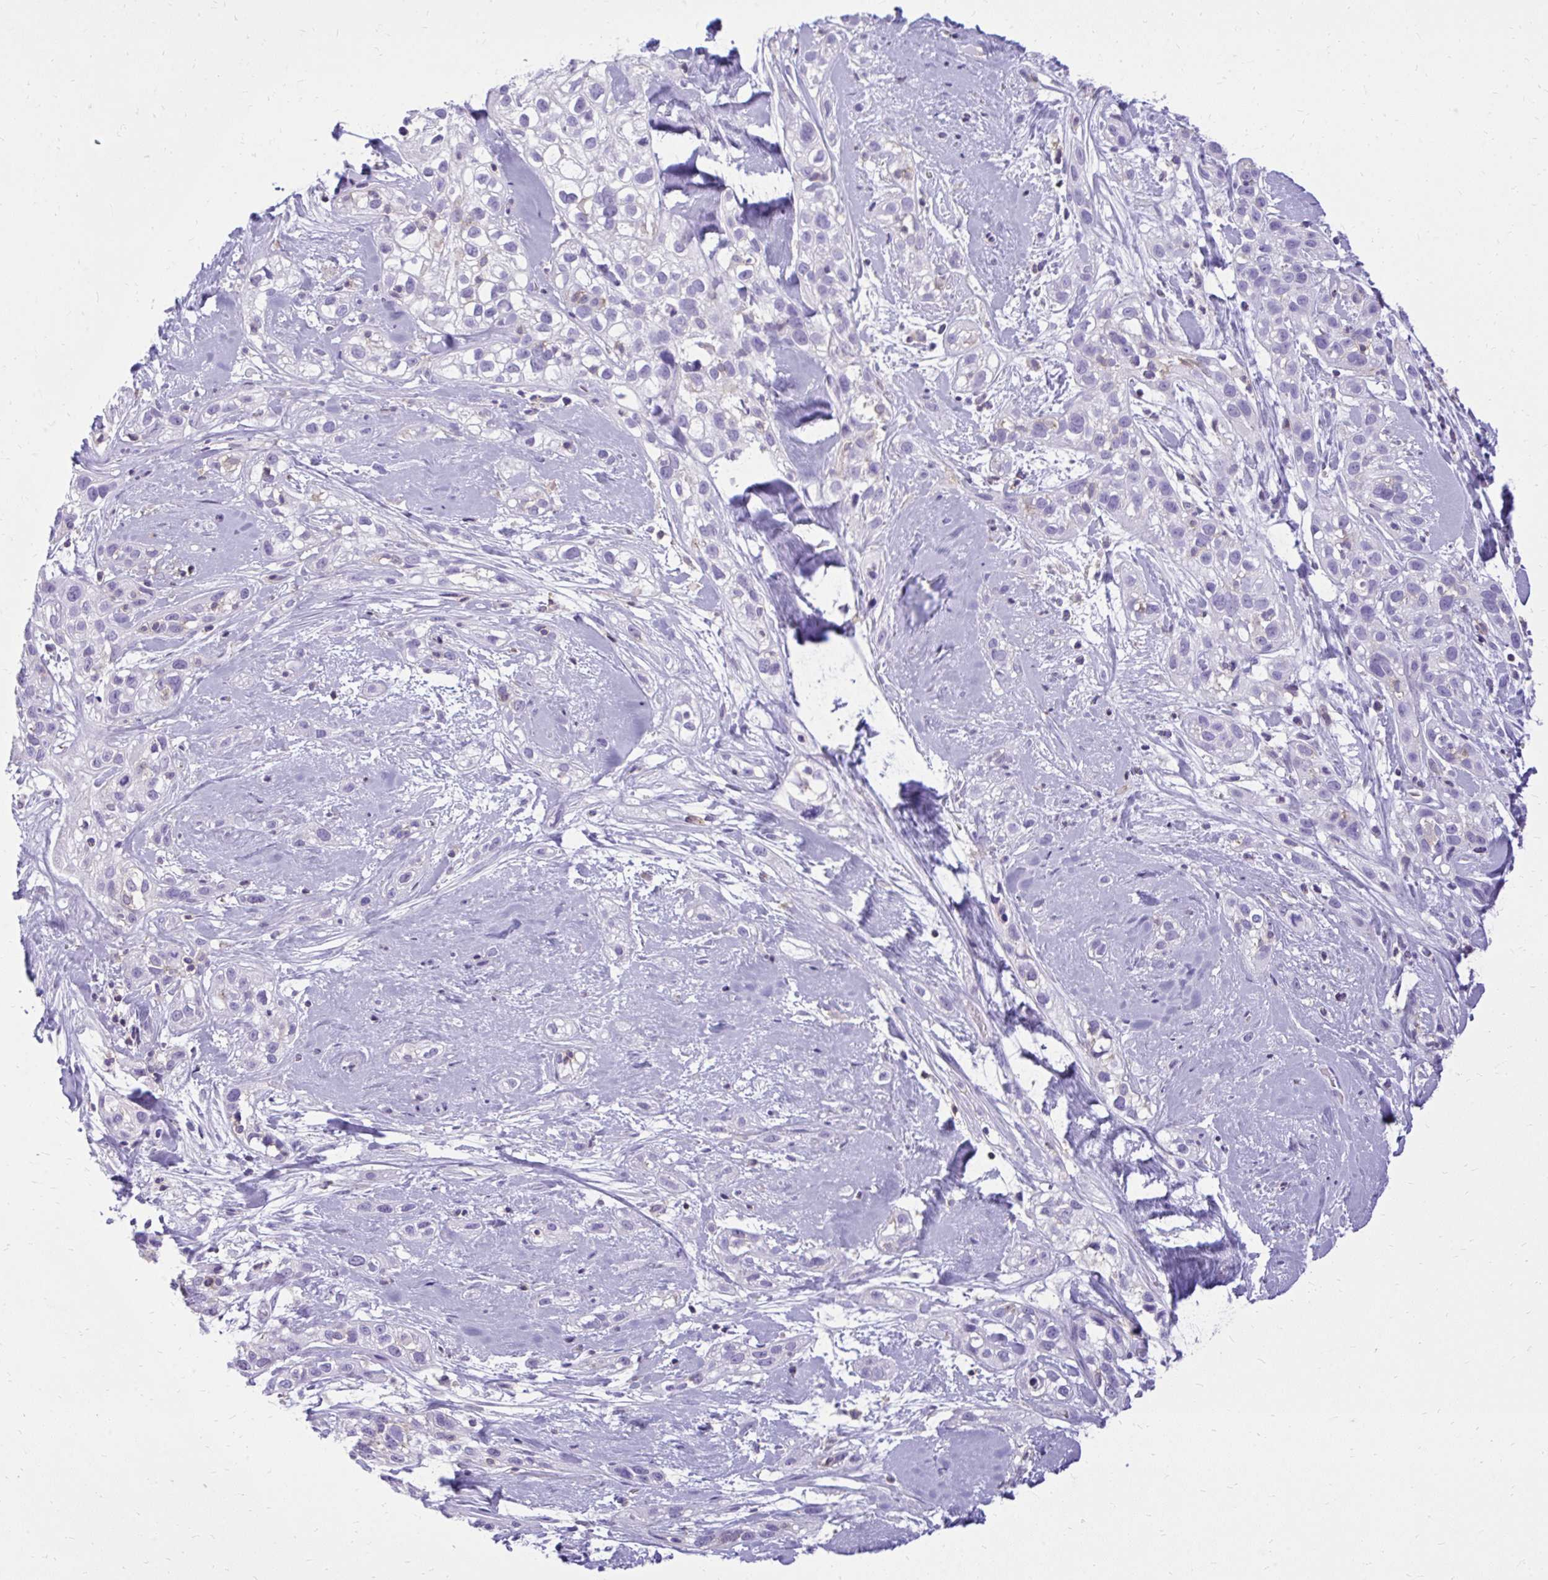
{"staining": {"intensity": "negative", "quantity": "none", "location": "none"}, "tissue": "skin cancer", "cell_type": "Tumor cells", "image_type": "cancer", "snomed": [{"axis": "morphology", "description": "Squamous cell carcinoma, NOS"}, {"axis": "topography", "description": "Skin"}], "caption": "Skin squamous cell carcinoma stained for a protein using immunohistochemistry (IHC) reveals no expression tumor cells.", "gene": "GPRIN3", "patient": {"sex": "male", "age": 82}}